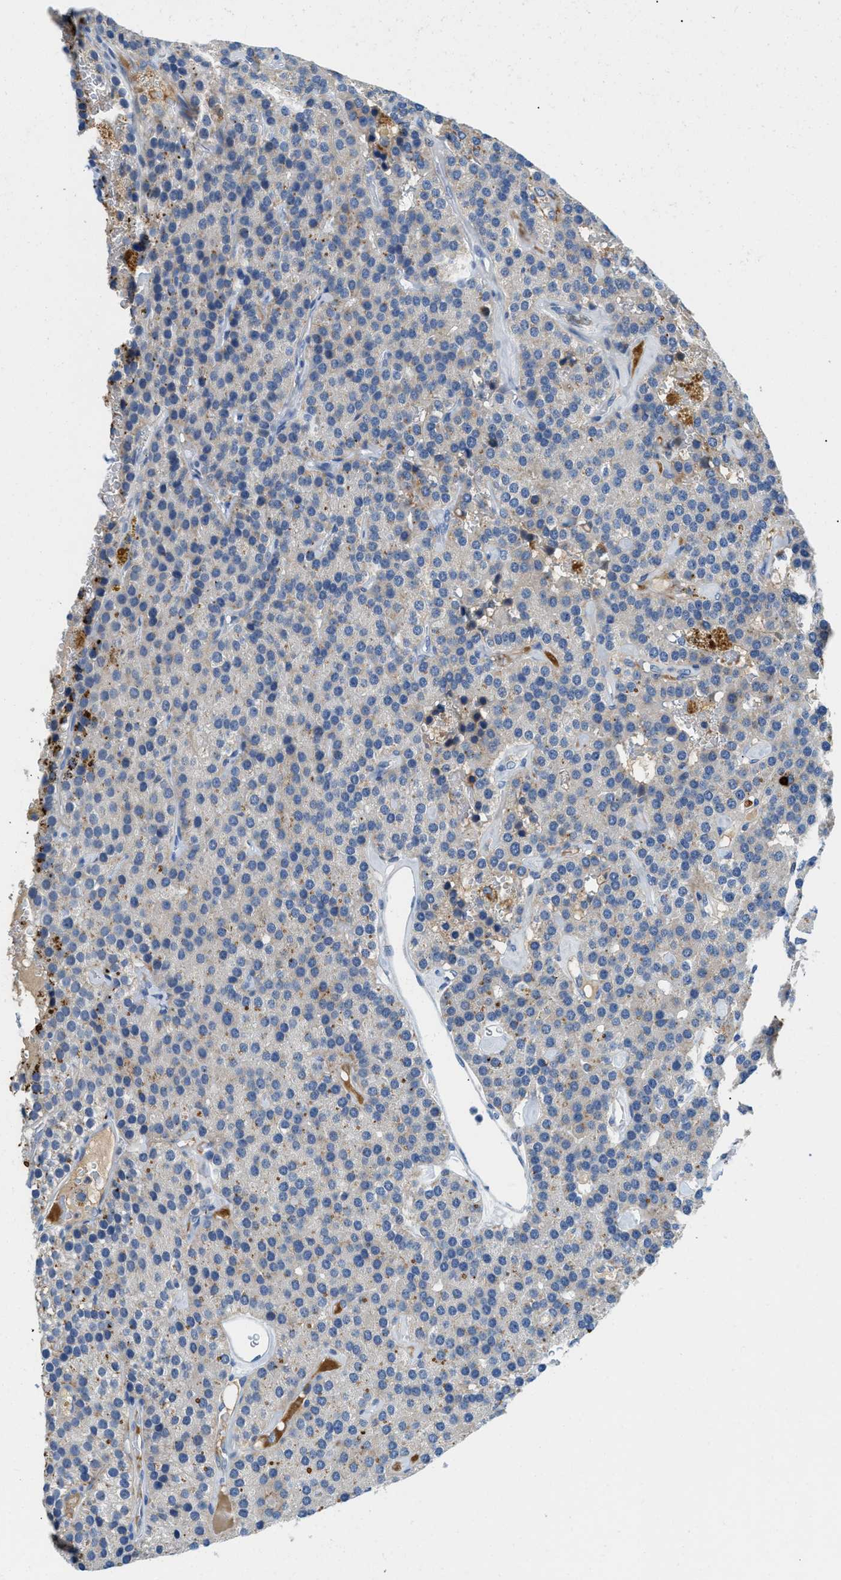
{"staining": {"intensity": "weak", "quantity": "<25%", "location": "cytoplasmic/membranous"}, "tissue": "parathyroid gland", "cell_type": "Glandular cells", "image_type": "normal", "snomed": [{"axis": "morphology", "description": "Normal tissue, NOS"}, {"axis": "morphology", "description": "Adenoma, NOS"}, {"axis": "topography", "description": "Parathyroid gland"}], "caption": "DAB (3,3'-diaminobenzidine) immunohistochemical staining of normal parathyroid gland exhibits no significant expression in glandular cells.", "gene": "TSPAN3", "patient": {"sex": "female", "age": 86}}